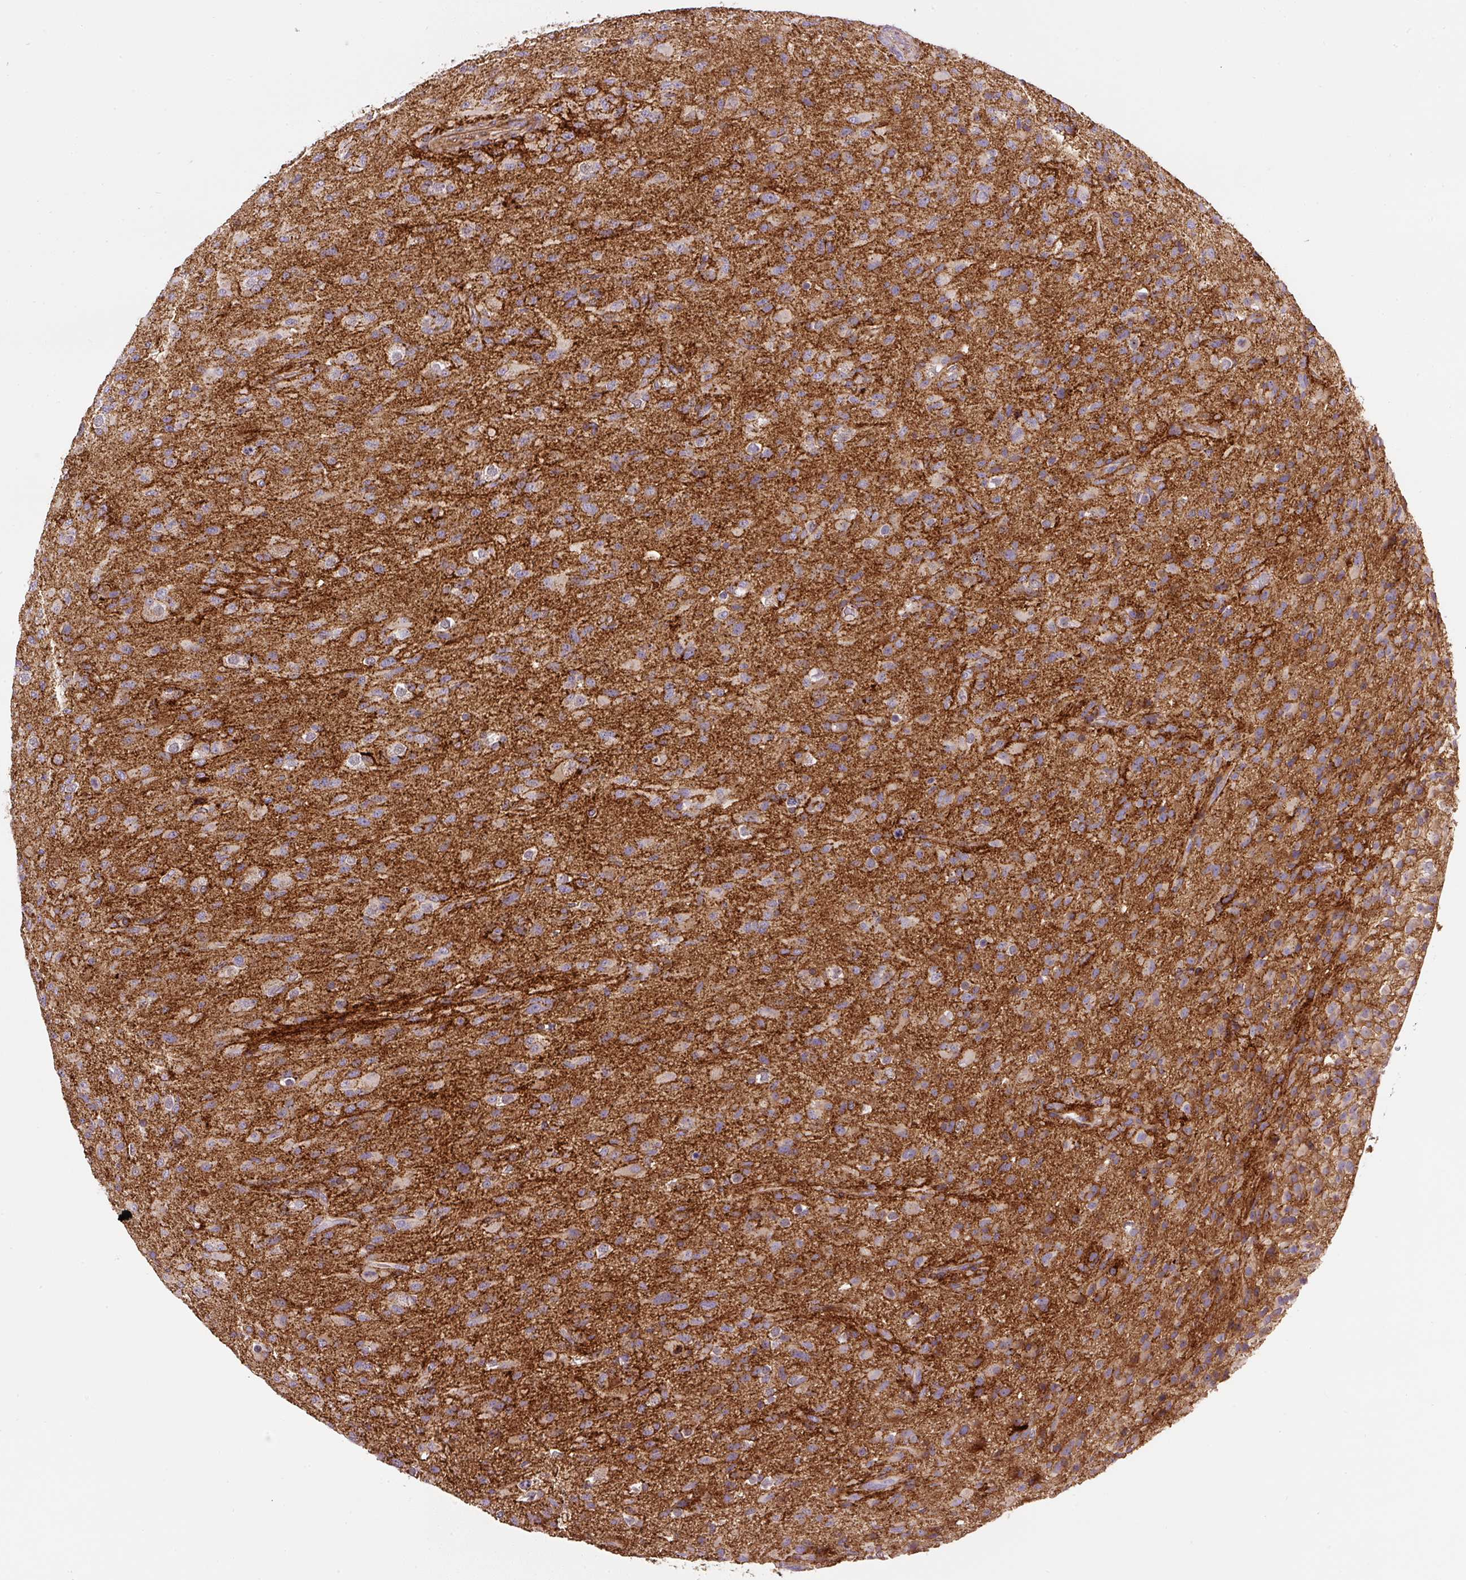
{"staining": {"intensity": "moderate", "quantity": "<25%", "location": "cytoplasmic/membranous"}, "tissue": "glioma", "cell_type": "Tumor cells", "image_type": "cancer", "snomed": [{"axis": "morphology", "description": "Glioma, malignant, Low grade"}, {"axis": "topography", "description": "Brain"}], "caption": "This image displays immunohistochemistry (IHC) staining of malignant glioma (low-grade), with low moderate cytoplasmic/membranous staining in approximately <25% of tumor cells.", "gene": "RNF170", "patient": {"sex": "male", "age": 65}}